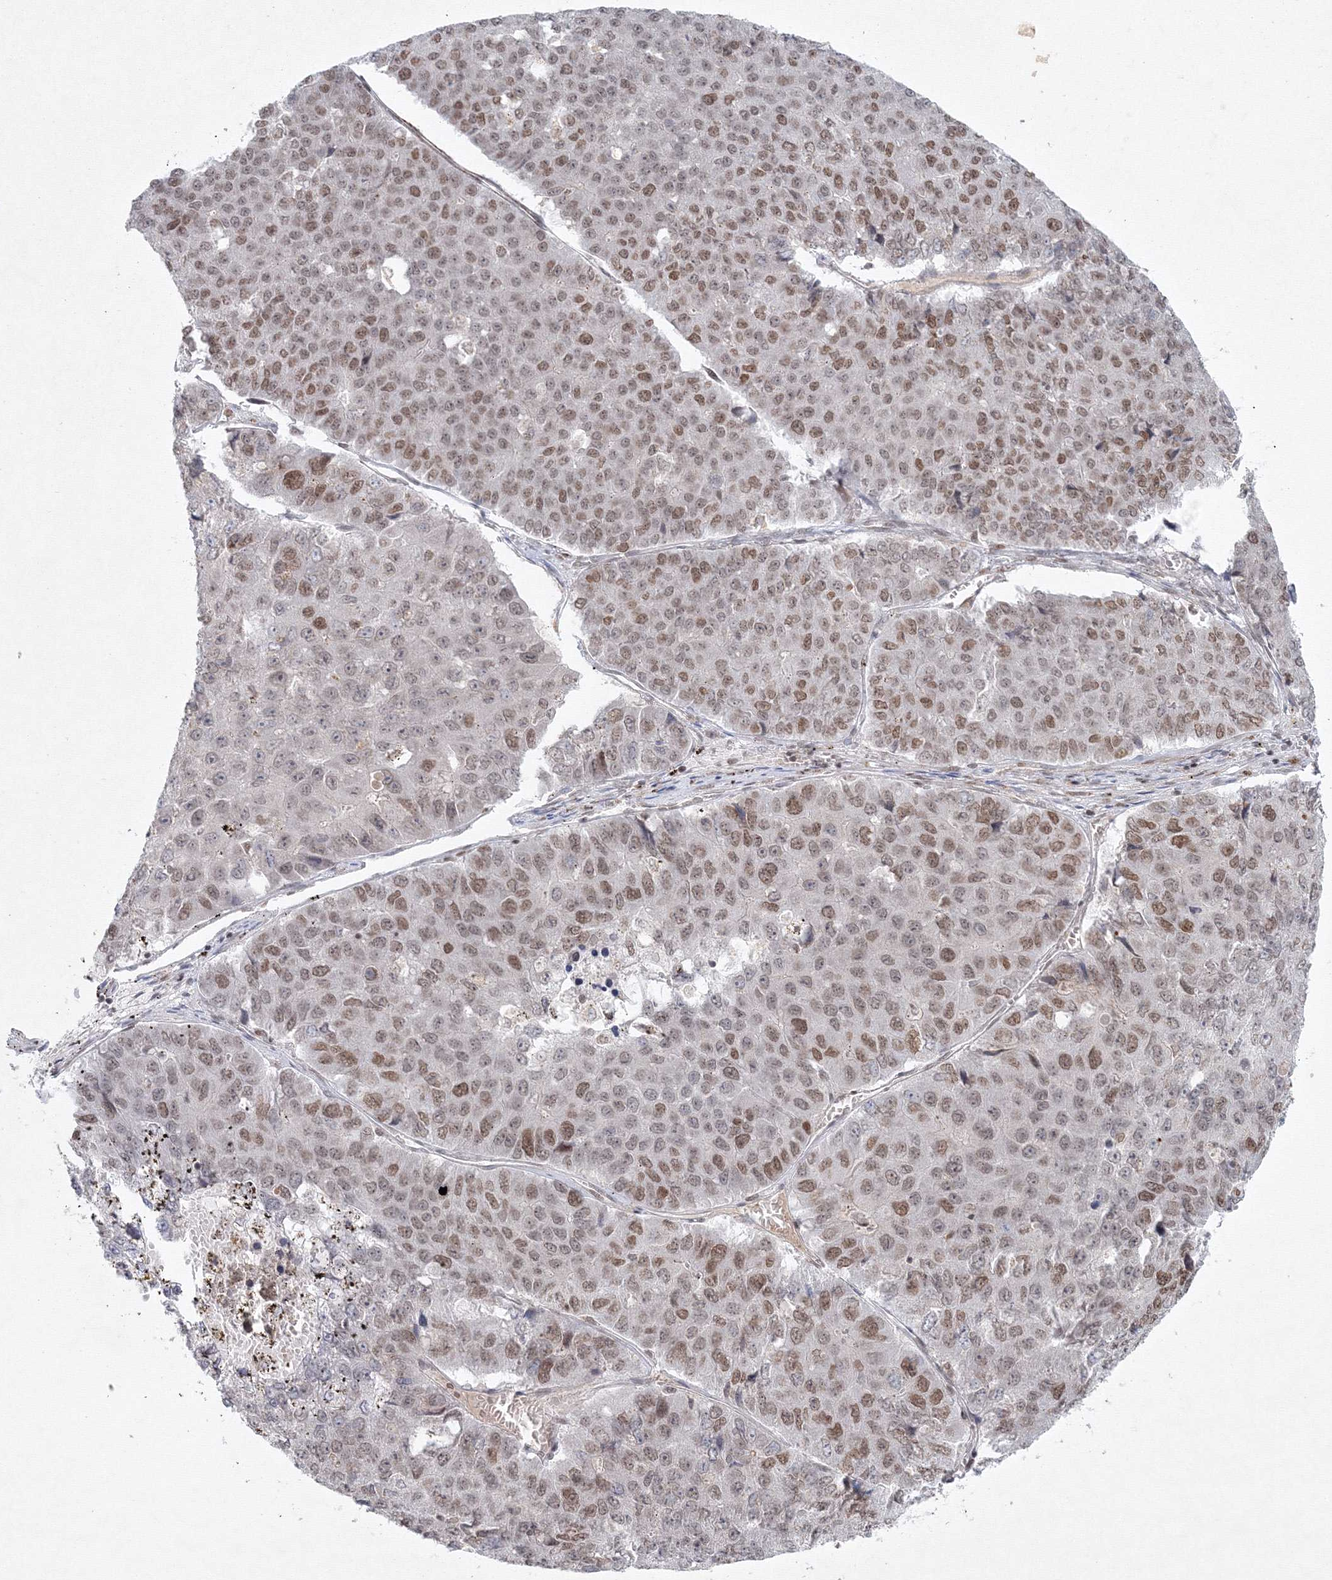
{"staining": {"intensity": "moderate", "quantity": ">75%", "location": "nuclear"}, "tissue": "pancreatic cancer", "cell_type": "Tumor cells", "image_type": "cancer", "snomed": [{"axis": "morphology", "description": "Adenocarcinoma, NOS"}, {"axis": "topography", "description": "Pancreas"}], "caption": "IHC photomicrograph of neoplastic tissue: human pancreatic adenocarcinoma stained using immunohistochemistry (IHC) demonstrates medium levels of moderate protein expression localized specifically in the nuclear of tumor cells, appearing as a nuclear brown color.", "gene": "KIF4A", "patient": {"sex": "male", "age": 50}}